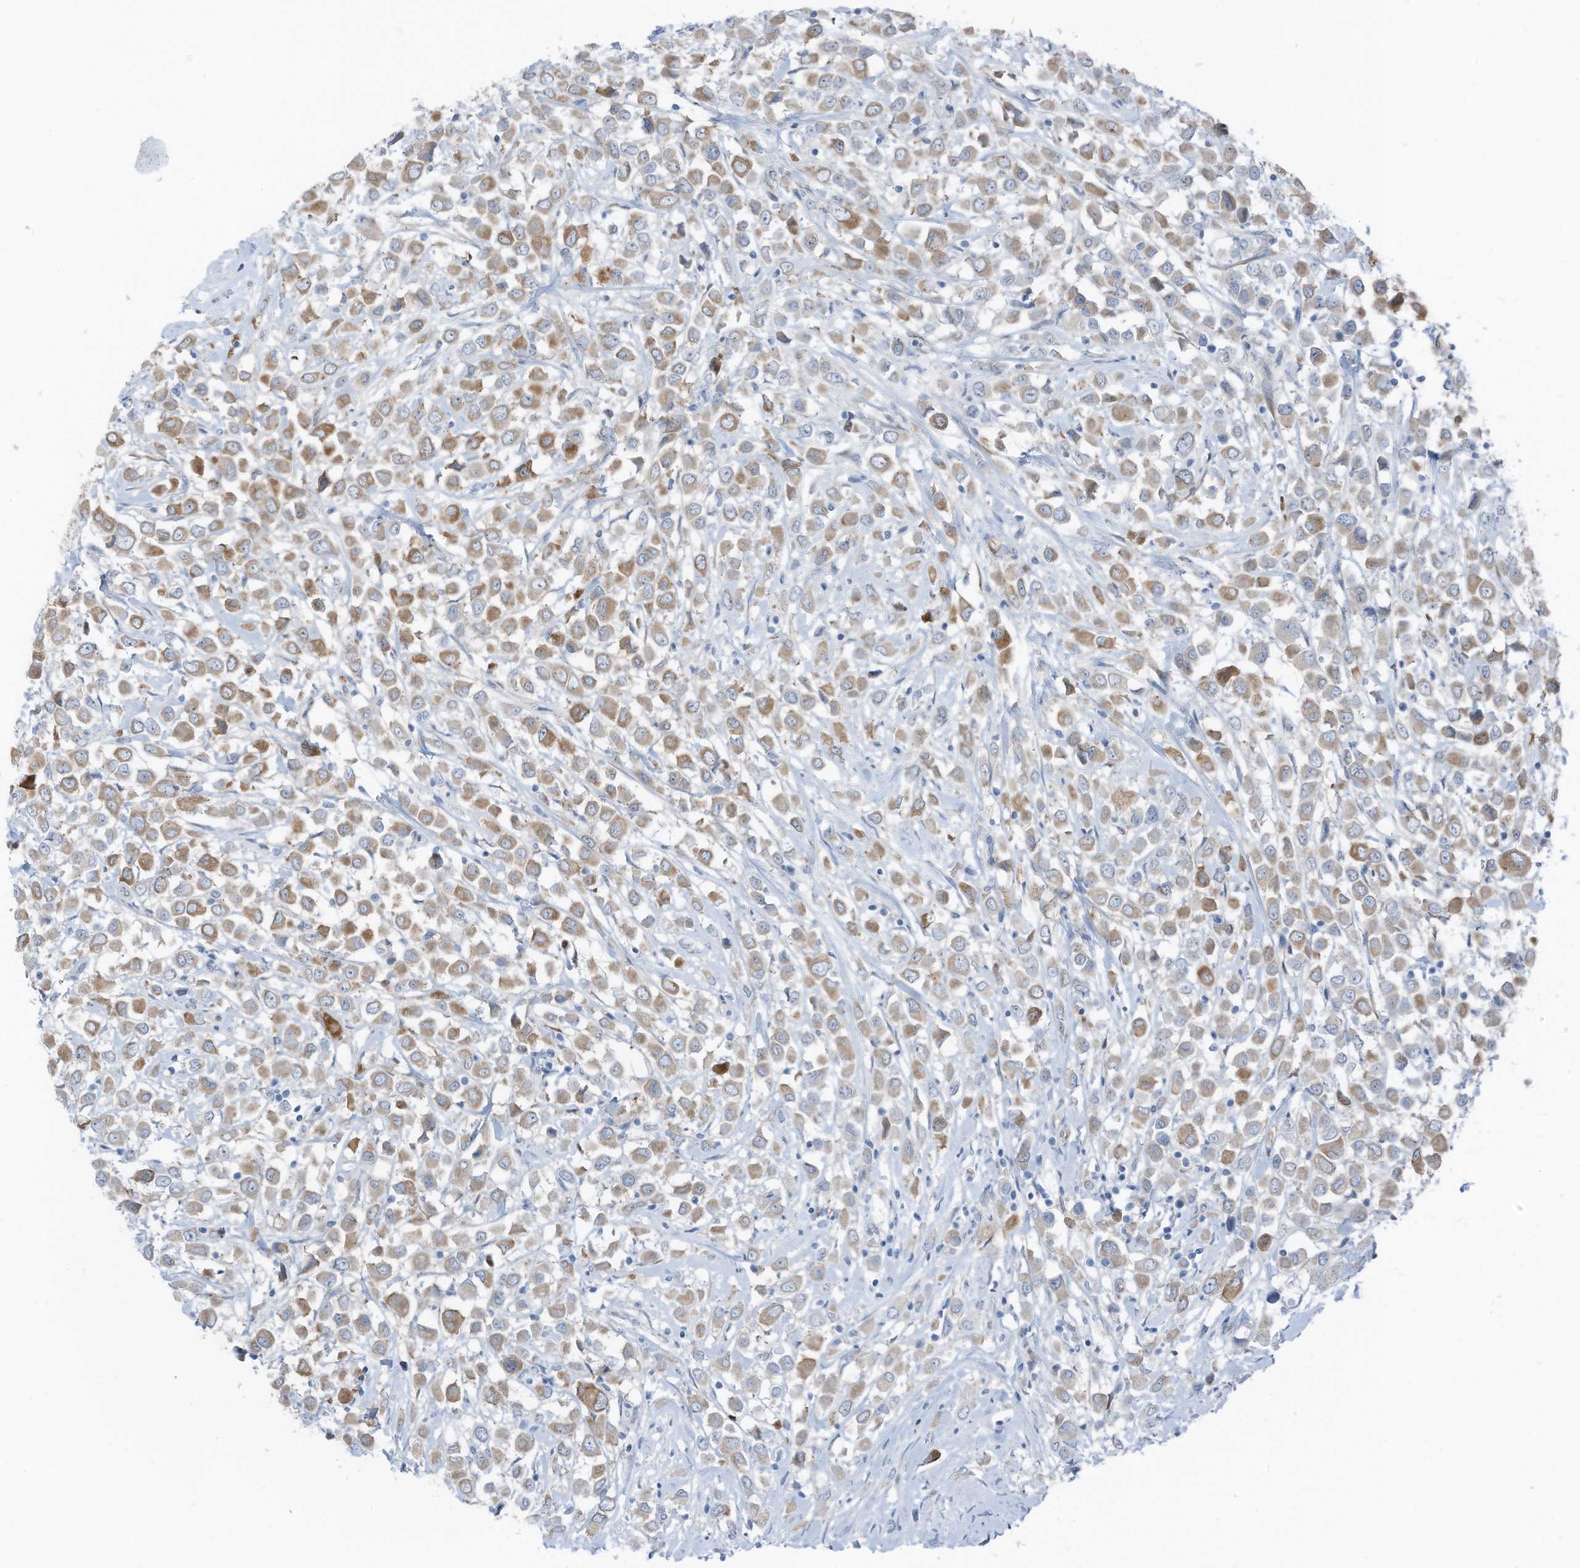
{"staining": {"intensity": "moderate", "quantity": "25%-75%", "location": "cytoplasmic/membranous"}, "tissue": "breast cancer", "cell_type": "Tumor cells", "image_type": "cancer", "snomed": [{"axis": "morphology", "description": "Duct carcinoma"}, {"axis": "topography", "description": "Breast"}], "caption": "Protein expression analysis of breast invasive ductal carcinoma exhibits moderate cytoplasmic/membranous staining in approximately 25%-75% of tumor cells.", "gene": "ARHGEF33", "patient": {"sex": "female", "age": 61}}